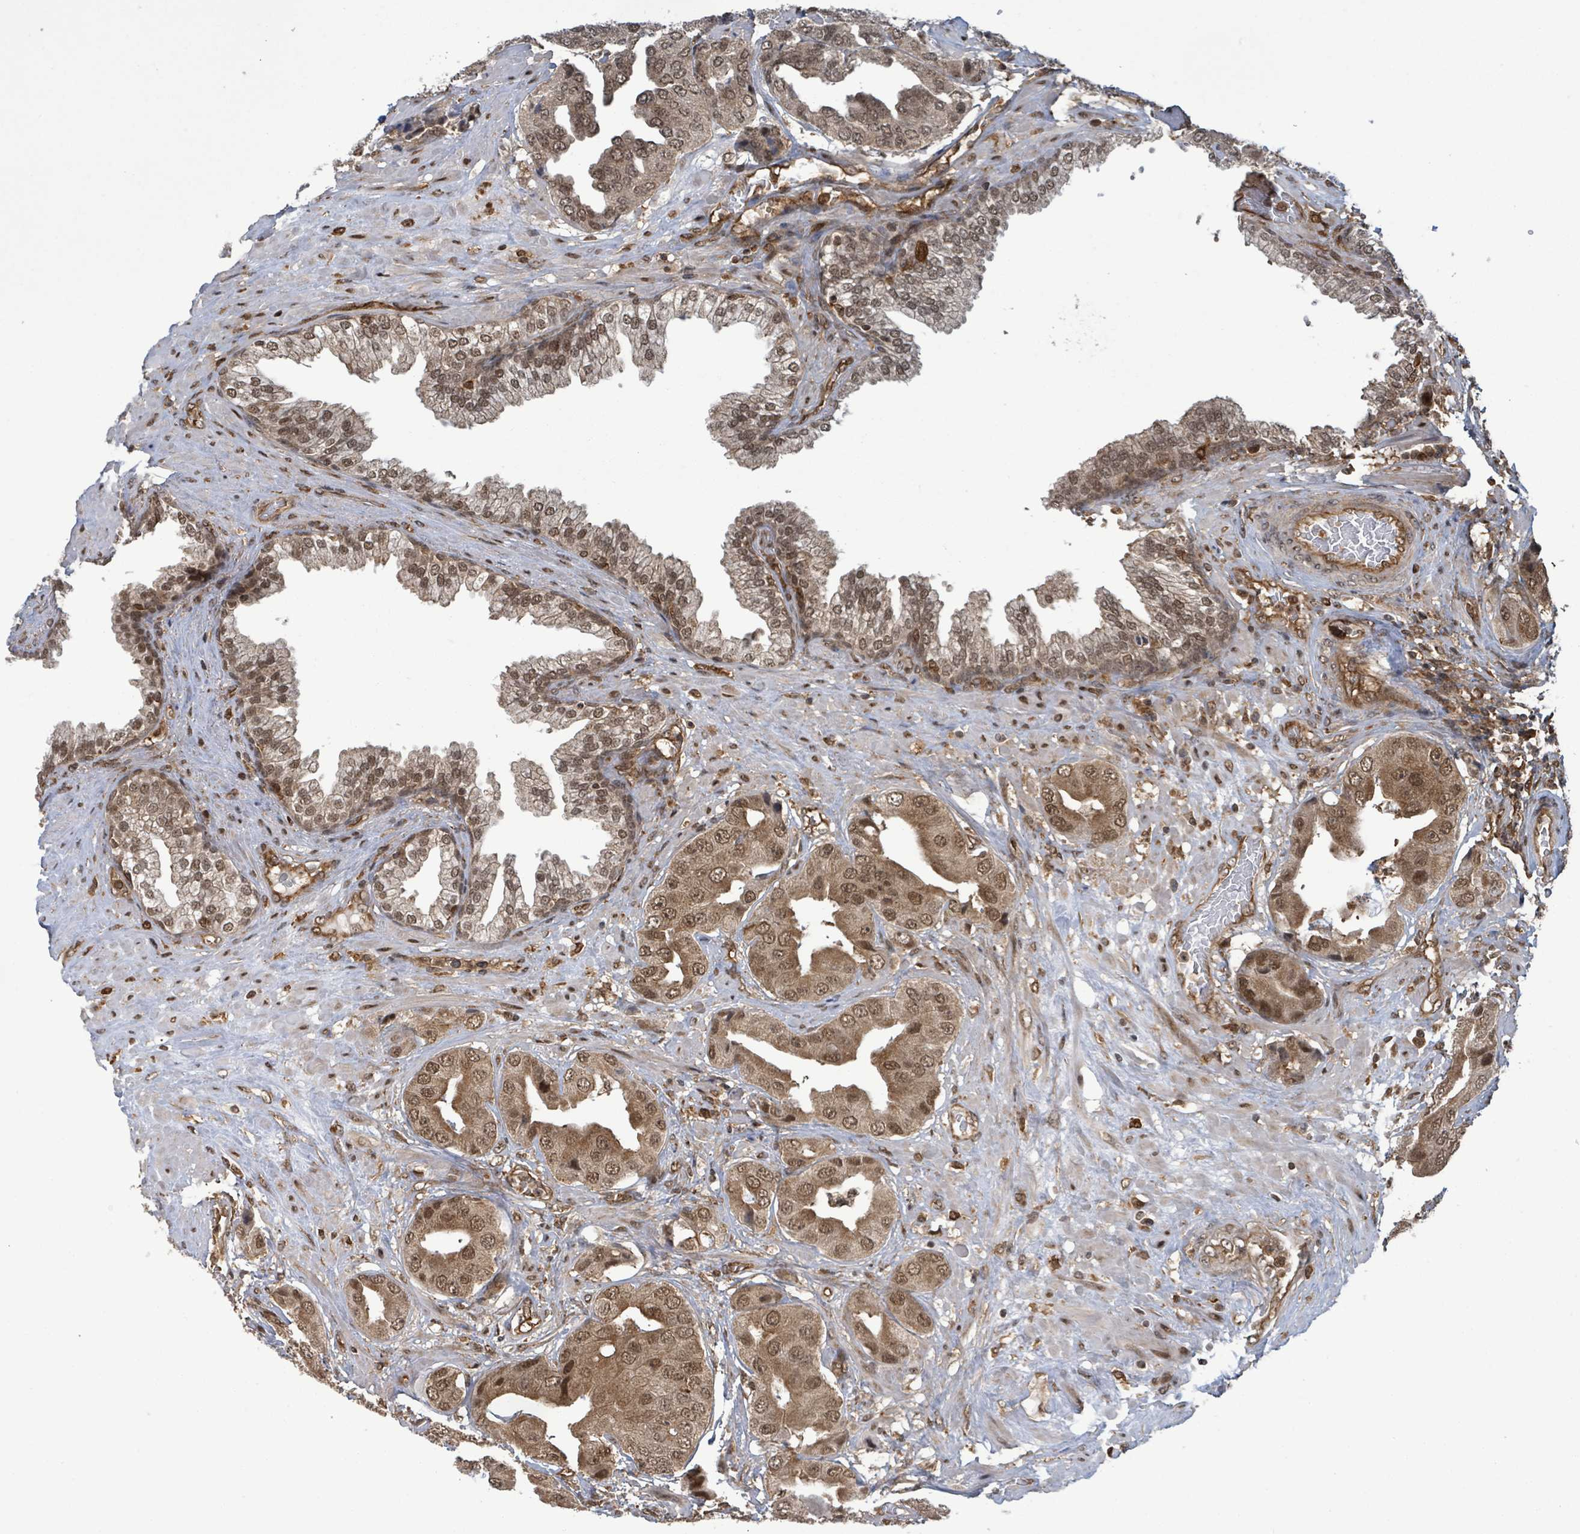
{"staining": {"intensity": "moderate", "quantity": ">75%", "location": "cytoplasmic/membranous,nuclear"}, "tissue": "prostate cancer", "cell_type": "Tumor cells", "image_type": "cancer", "snomed": [{"axis": "morphology", "description": "Adenocarcinoma, High grade"}, {"axis": "topography", "description": "Prostate"}], "caption": "Immunohistochemical staining of human prostate adenocarcinoma (high-grade) displays medium levels of moderate cytoplasmic/membranous and nuclear protein expression in about >75% of tumor cells. The protein of interest is shown in brown color, while the nuclei are stained blue.", "gene": "KLC1", "patient": {"sex": "male", "age": 63}}